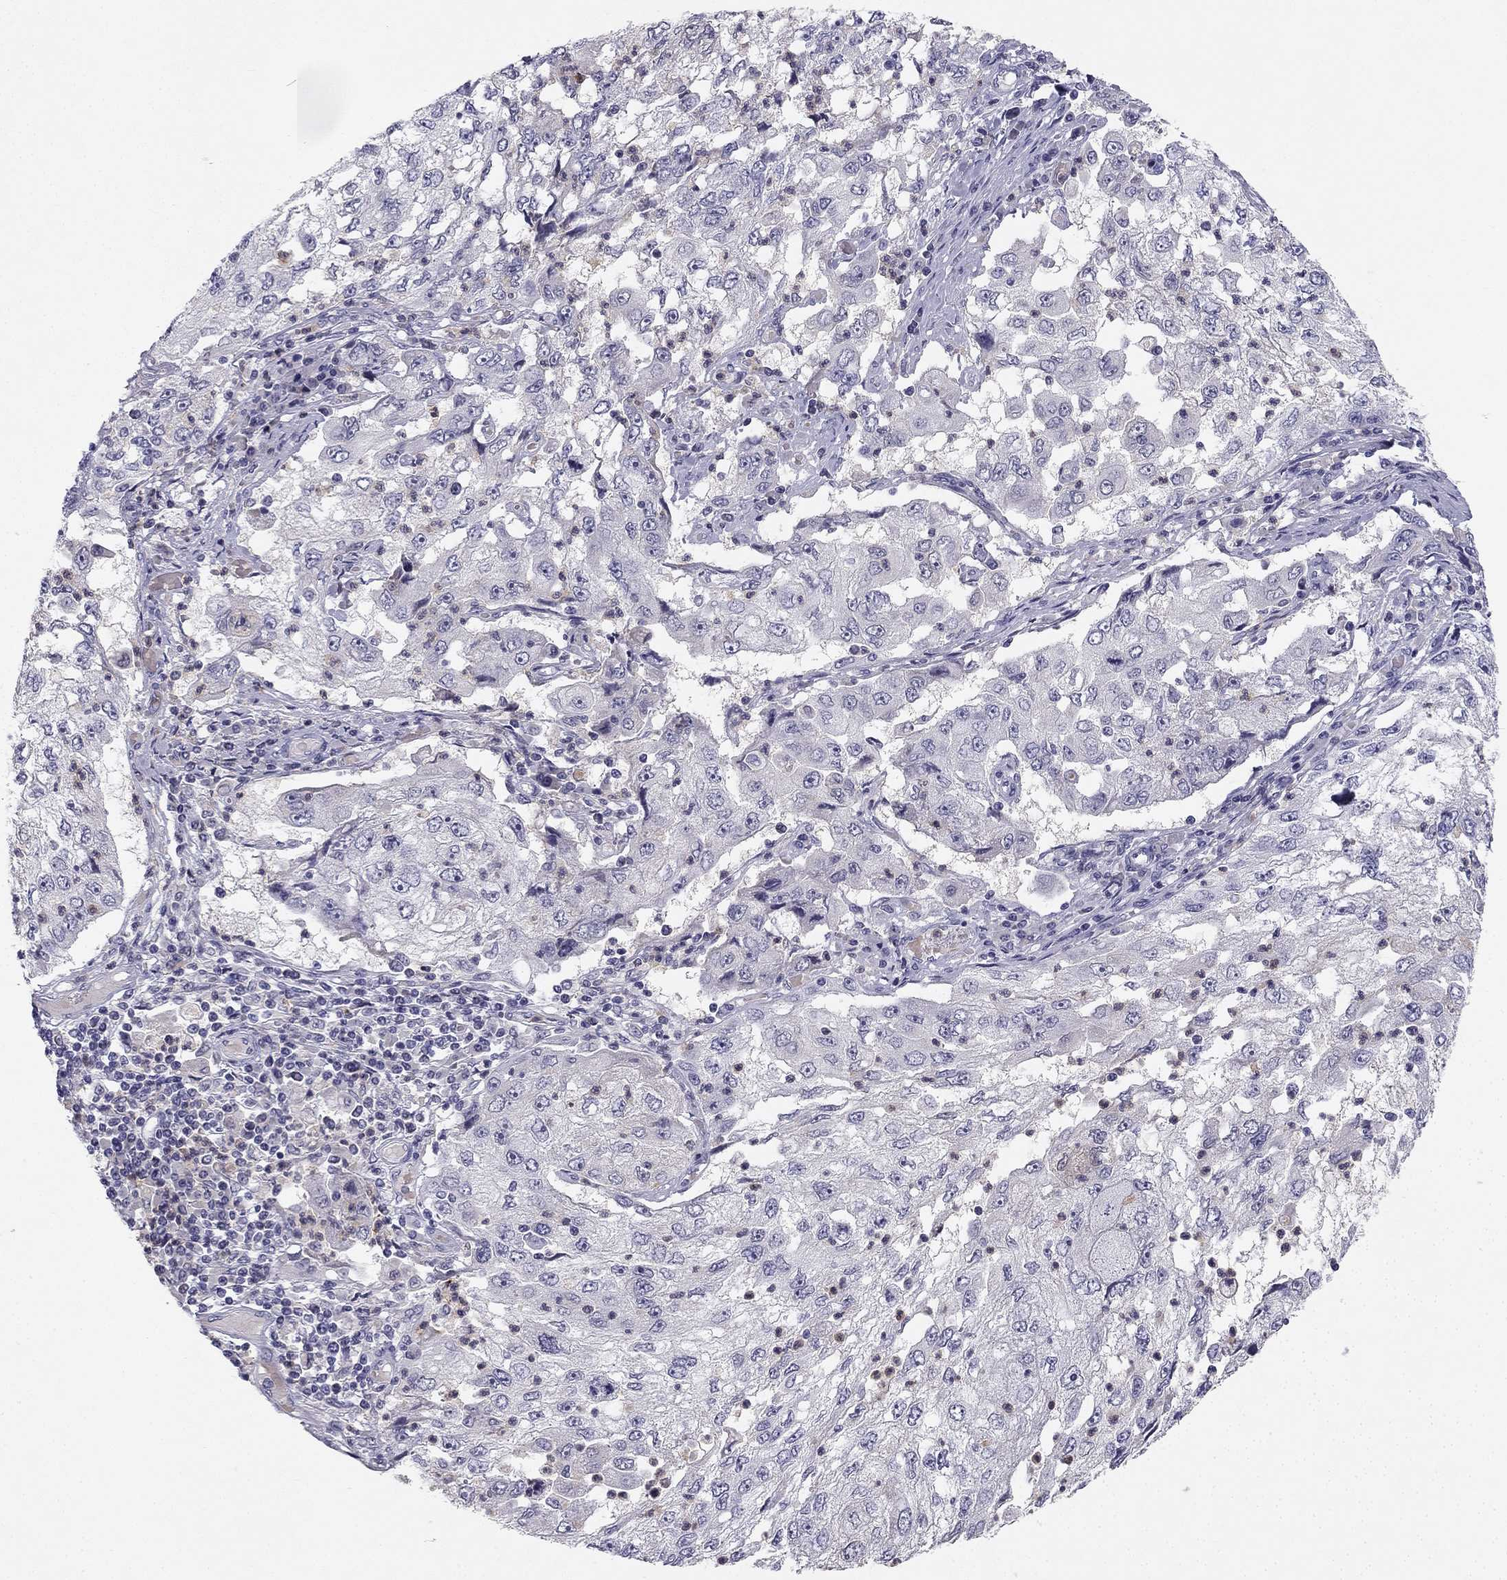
{"staining": {"intensity": "negative", "quantity": "none", "location": "none"}, "tissue": "cervical cancer", "cell_type": "Tumor cells", "image_type": "cancer", "snomed": [{"axis": "morphology", "description": "Squamous cell carcinoma, NOS"}, {"axis": "topography", "description": "Cervix"}], "caption": "A histopathology image of human squamous cell carcinoma (cervical) is negative for staining in tumor cells.", "gene": "SLC6A4", "patient": {"sex": "female", "age": 36}}